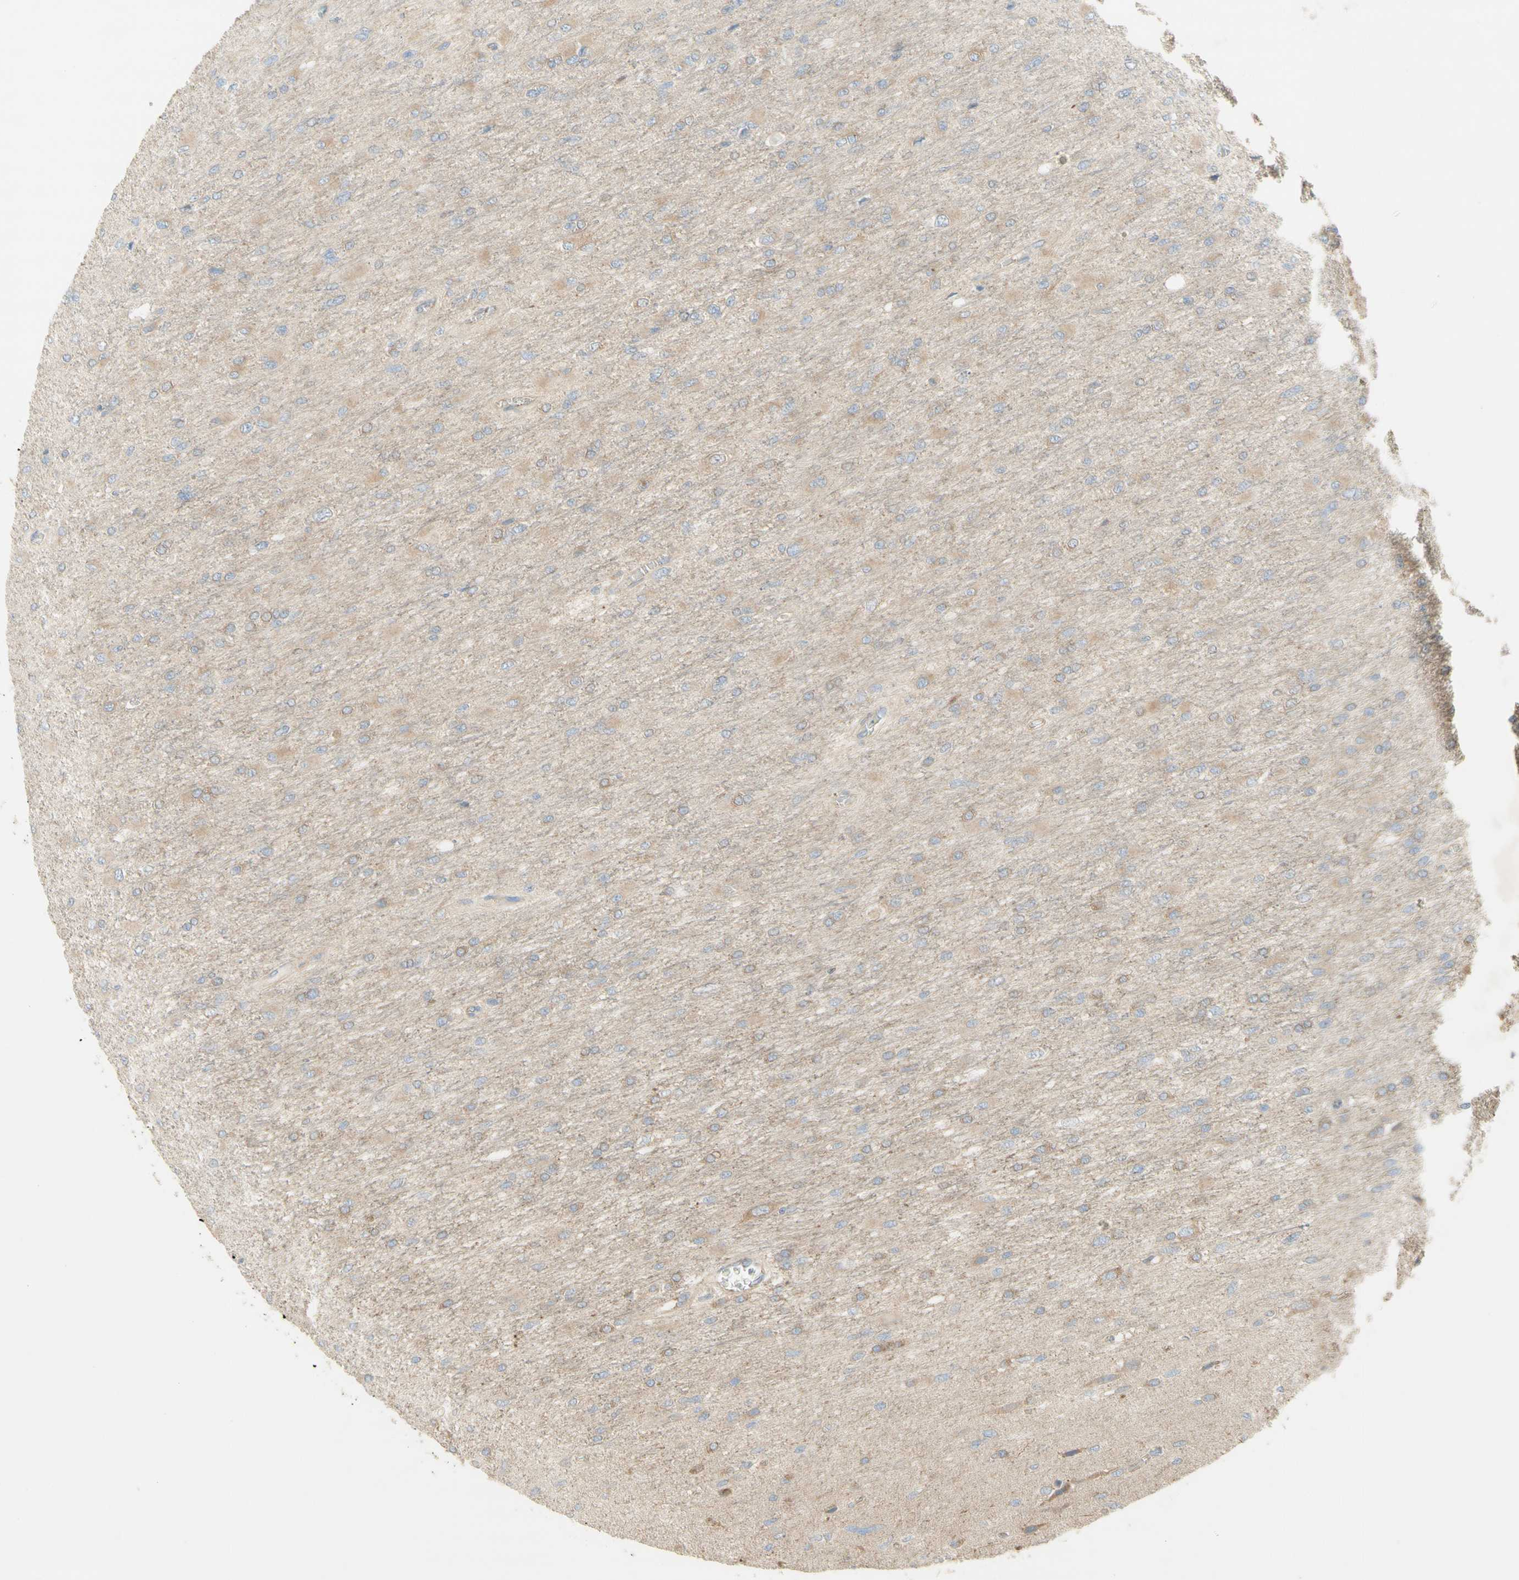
{"staining": {"intensity": "negative", "quantity": "none", "location": "none"}, "tissue": "glioma", "cell_type": "Tumor cells", "image_type": "cancer", "snomed": [{"axis": "morphology", "description": "Glioma, malignant, High grade"}, {"axis": "topography", "description": "Cerebral cortex"}], "caption": "Tumor cells are negative for brown protein staining in malignant glioma (high-grade). The staining was performed using DAB to visualize the protein expression in brown, while the nuclei were stained in blue with hematoxylin (Magnification: 20x).", "gene": "DYNC1H1", "patient": {"sex": "female", "age": 36}}